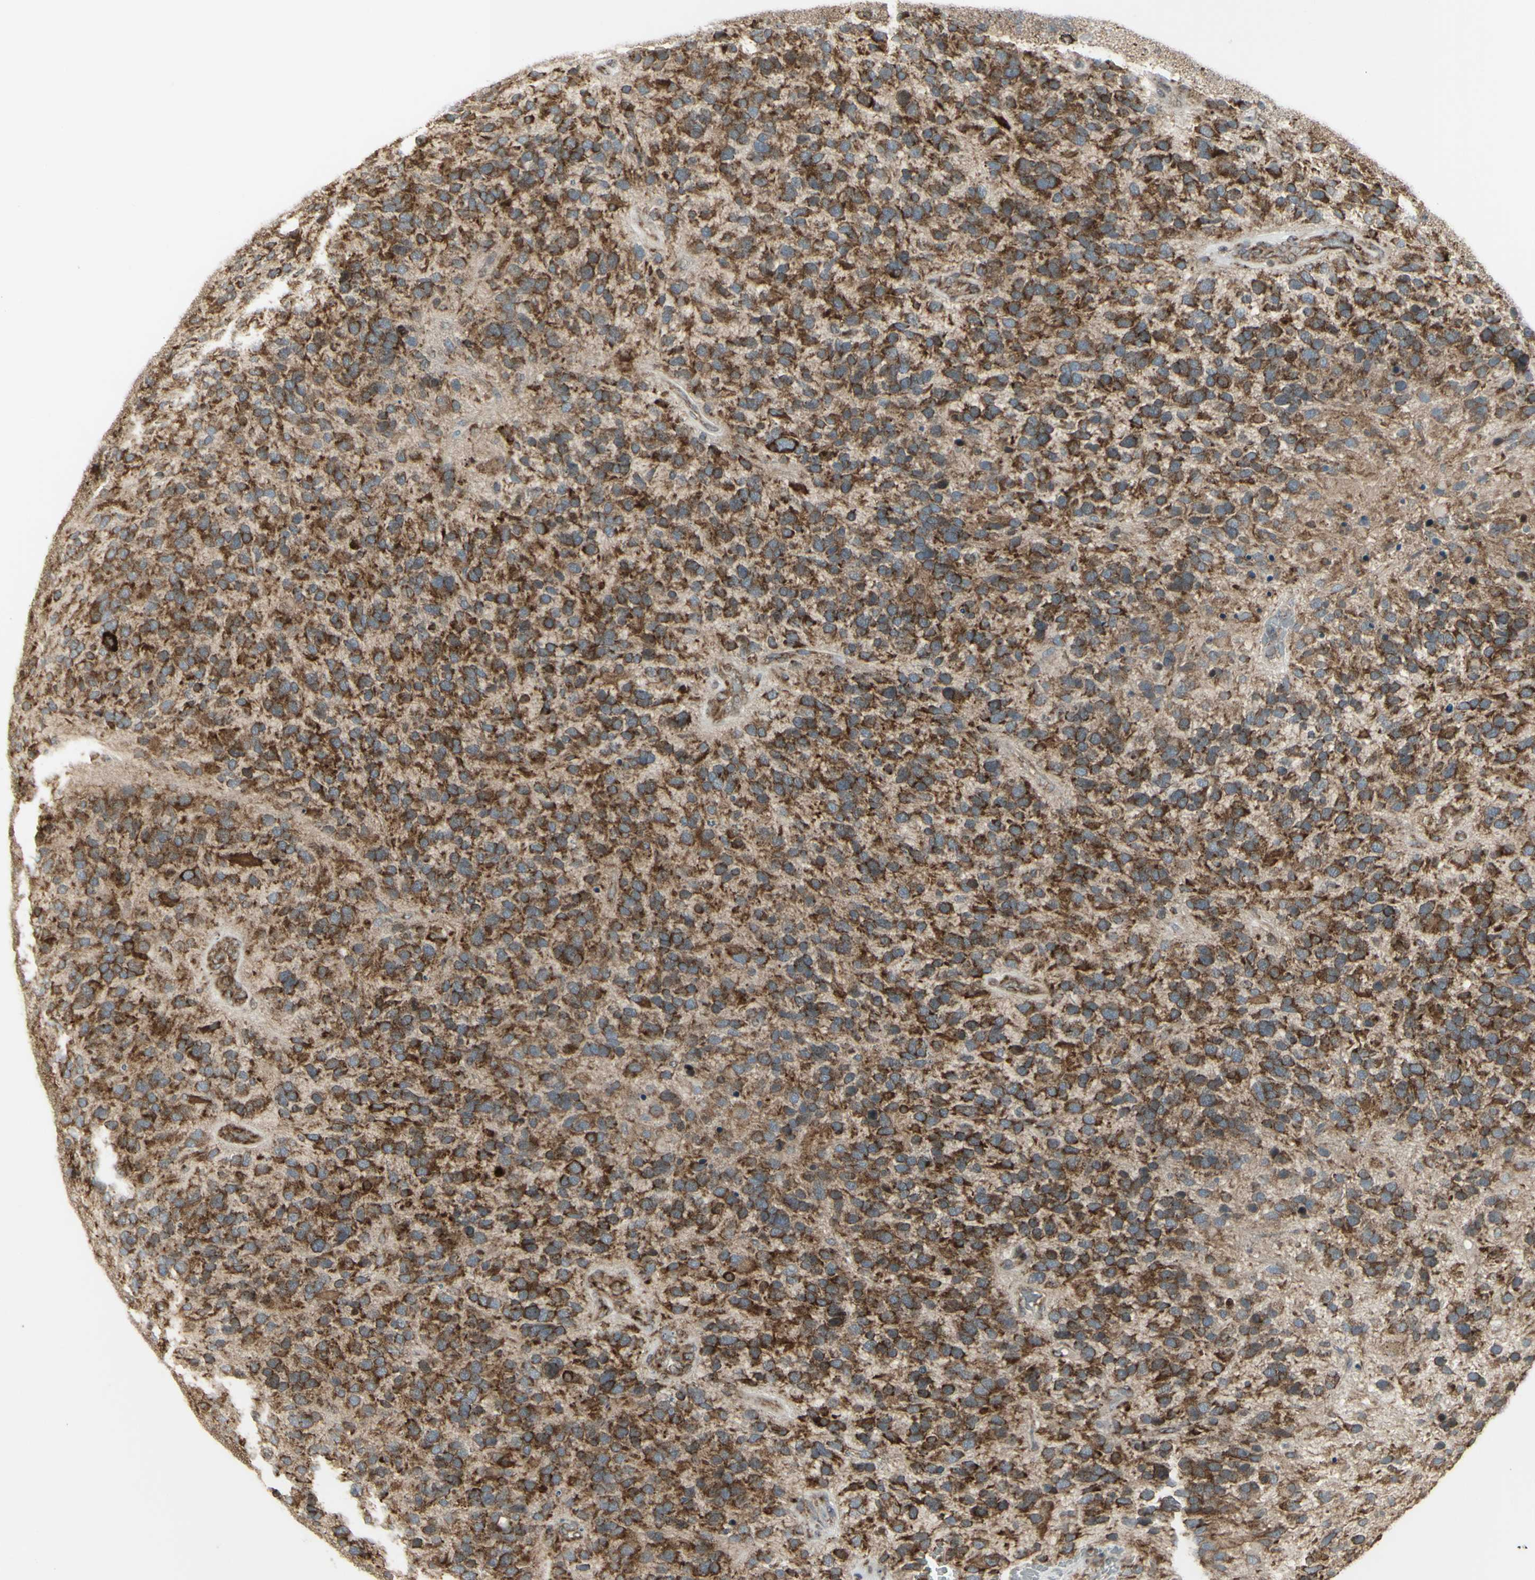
{"staining": {"intensity": "moderate", "quantity": ">75%", "location": "cytoplasmic/membranous"}, "tissue": "glioma", "cell_type": "Tumor cells", "image_type": "cancer", "snomed": [{"axis": "morphology", "description": "Glioma, malignant, High grade"}, {"axis": "topography", "description": "Brain"}], "caption": "A high-resolution micrograph shows IHC staining of glioma, which shows moderate cytoplasmic/membranous positivity in approximately >75% of tumor cells. Nuclei are stained in blue.", "gene": "FKBP3", "patient": {"sex": "female", "age": 58}}